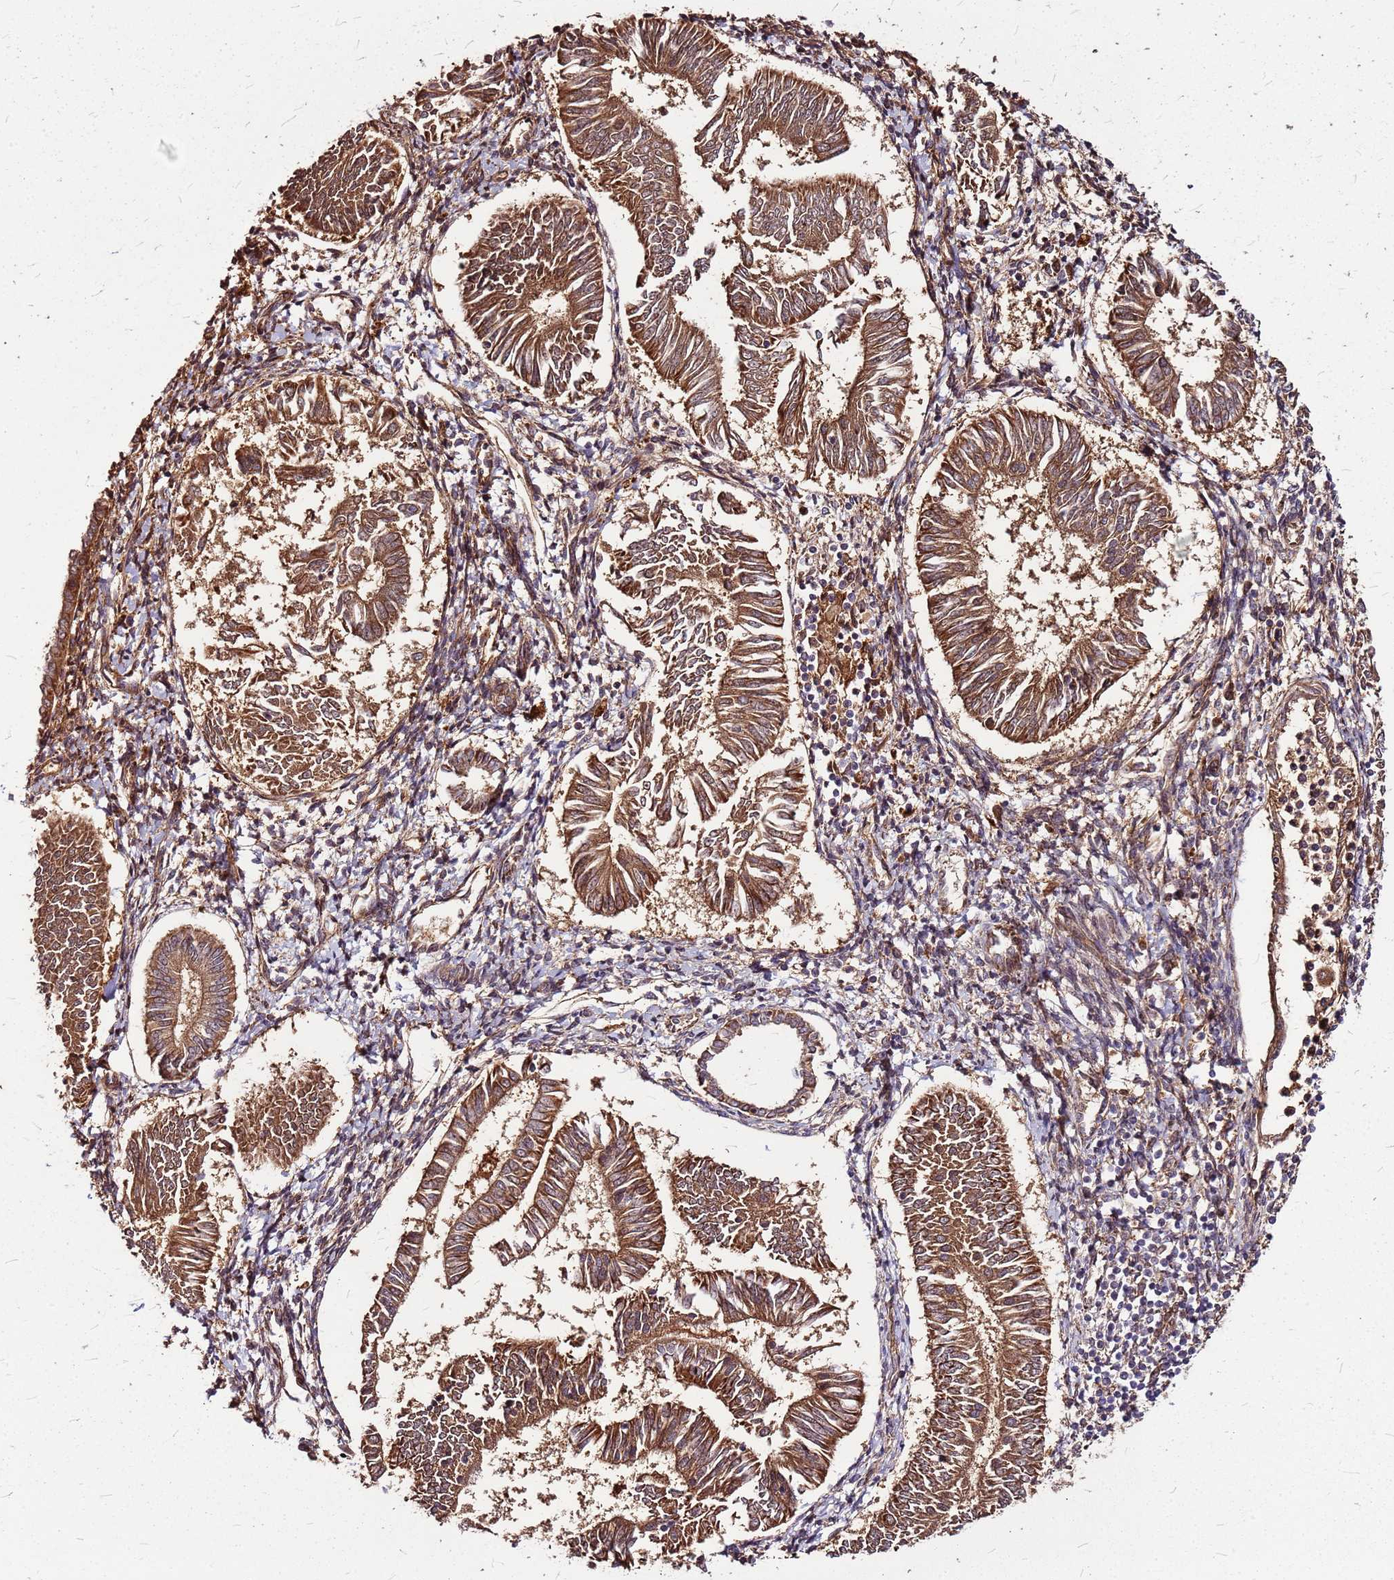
{"staining": {"intensity": "moderate", "quantity": ">75%", "location": "cytoplasmic/membranous"}, "tissue": "endometrial cancer", "cell_type": "Tumor cells", "image_type": "cancer", "snomed": [{"axis": "morphology", "description": "Adenocarcinoma, NOS"}, {"axis": "topography", "description": "Endometrium"}], "caption": "A micrograph showing moderate cytoplasmic/membranous positivity in approximately >75% of tumor cells in endometrial cancer (adenocarcinoma), as visualized by brown immunohistochemical staining.", "gene": "LYPLAL1", "patient": {"sex": "female", "age": 58}}